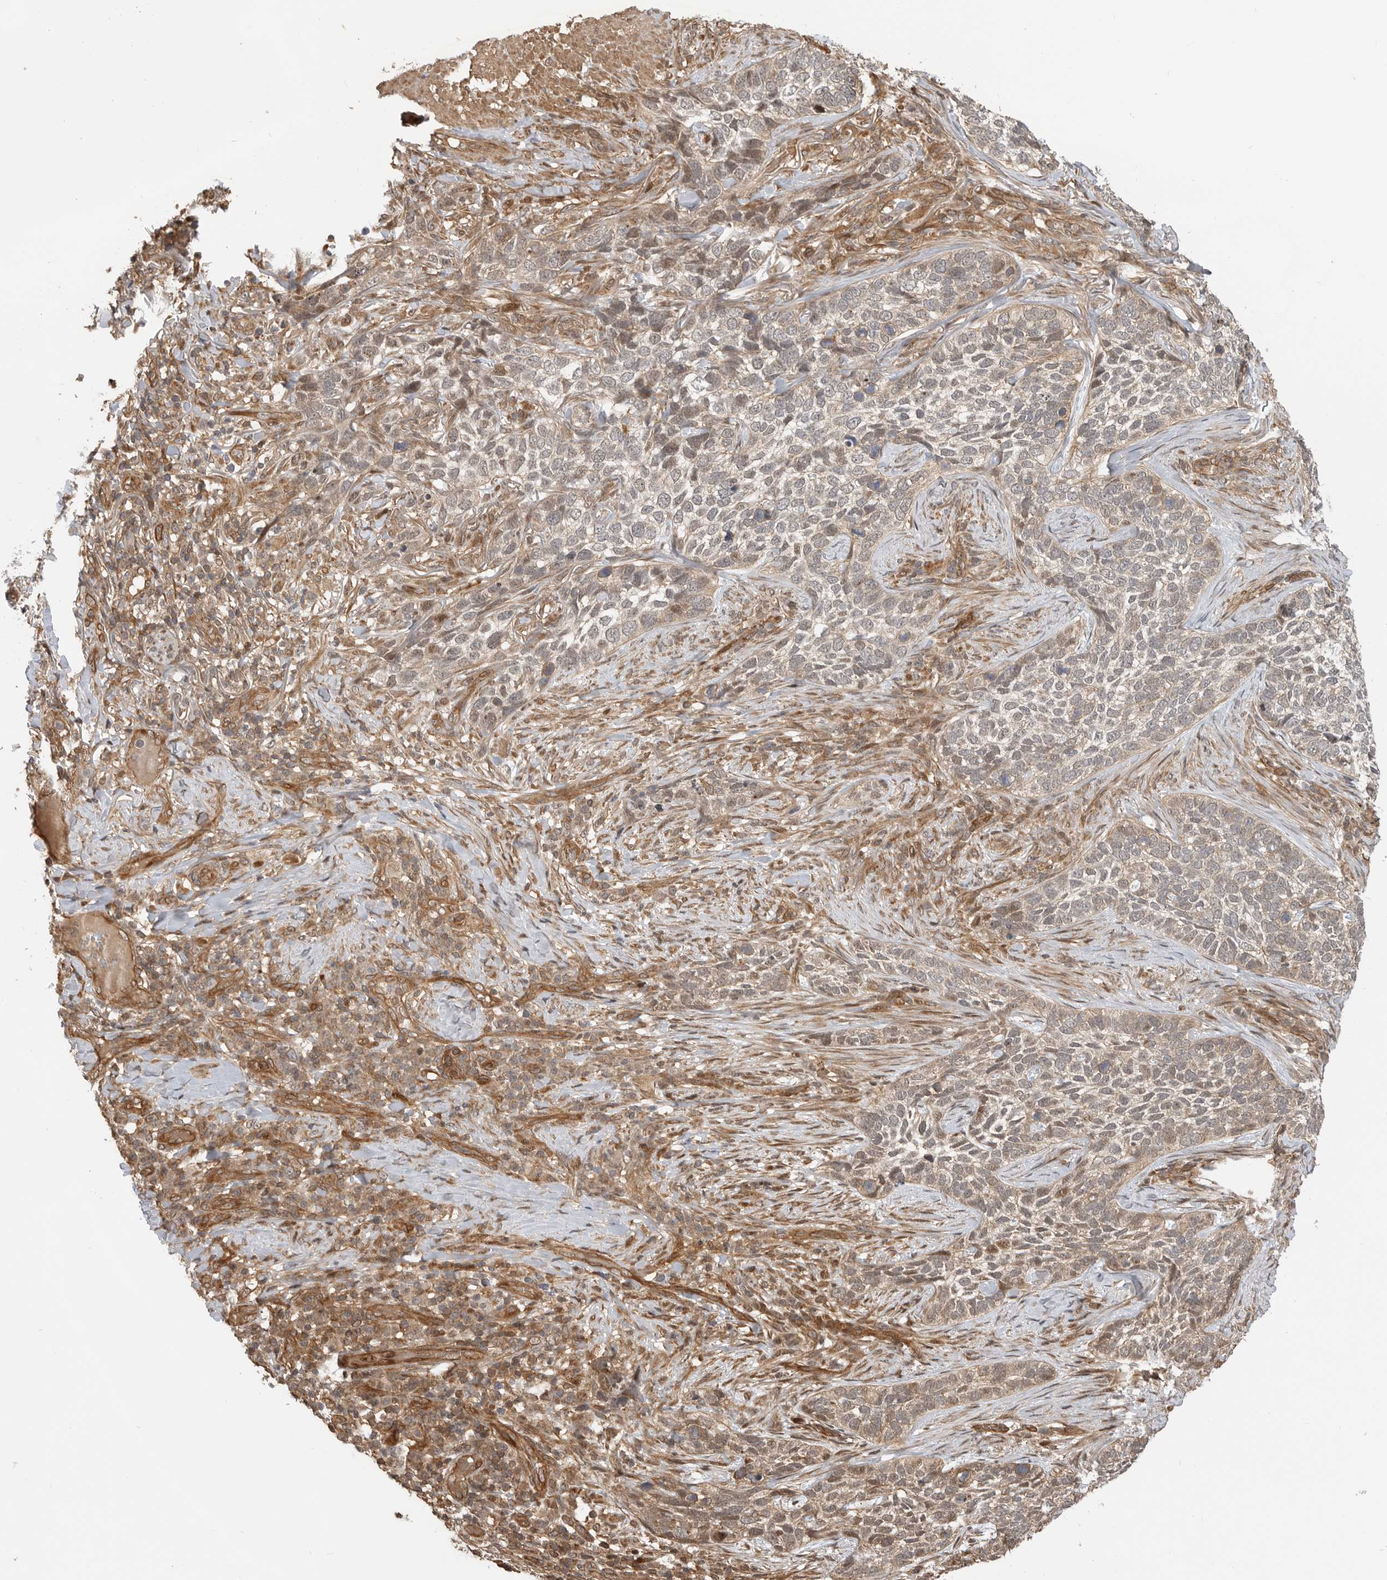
{"staining": {"intensity": "weak", "quantity": "25%-75%", "location": "cytoplasmic/membranous,nuclear"}, "tissue": "skin cancer", "cell_type": "Tumor cells", "image_type": "cancer", "snomed": [{"axis": "morphology", "description": "Basal cell carcinoma"}, {"axis": "topography", "description": "Skin"}], "caption": "An immunohistochemistry (IHC) photomicrograph of tumor tissue is shown. Protein staining in brown labels weak cytoplasmic/membranous and nuclear positivity in skin basal cell carcinoma within tumor cells.", "gene": "ADPRS", "patient": {"sex": "female", "age": 64}}